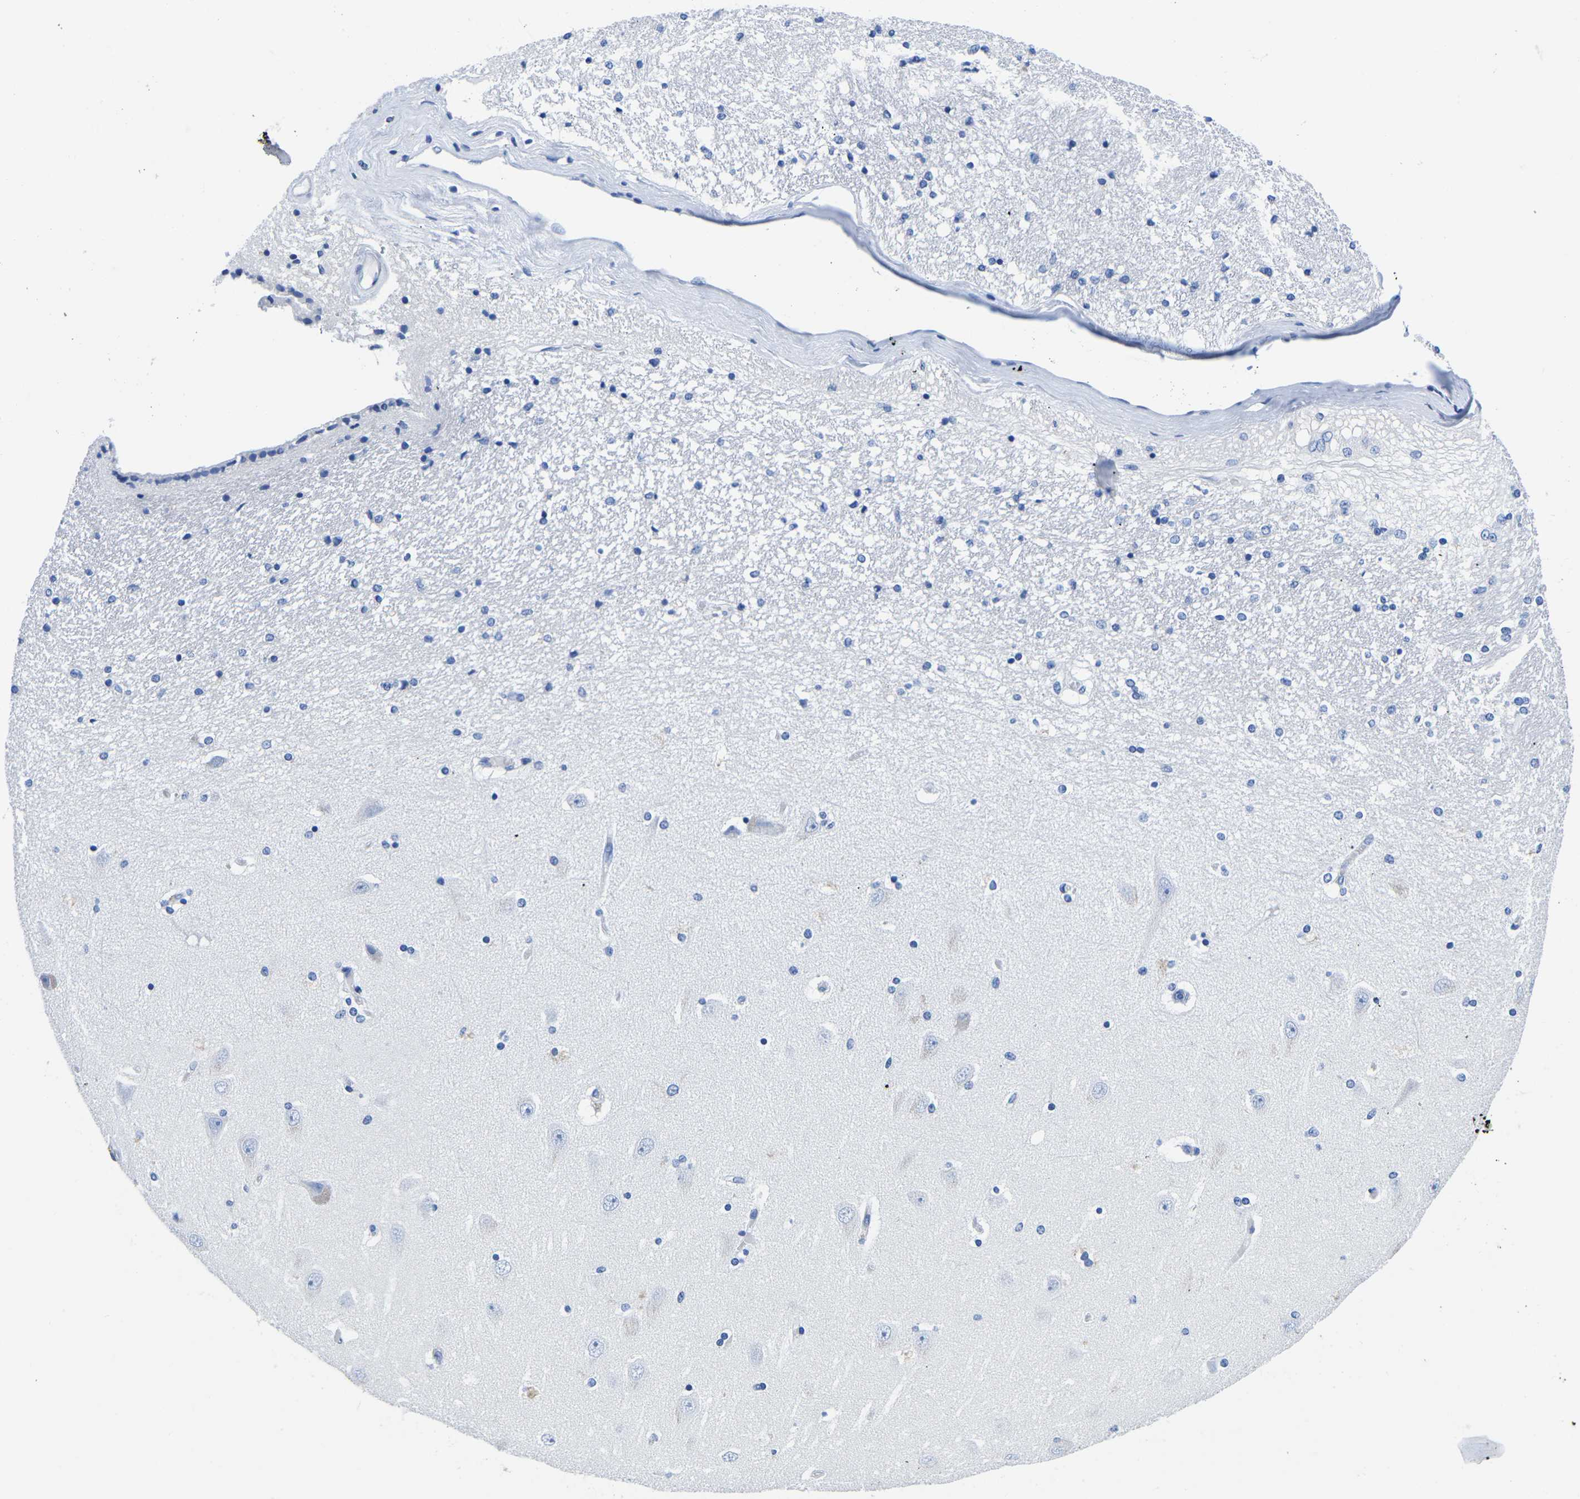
{"staining": {"intensity": "negative", "quantity": "none", "location": "none"}, "tissue": "hippocampus", "cell_type": "Glial cells", "image_type": "normal", "snomed": [{"axis": "morphology", "description": "Normal tissue, NOS"}, {"axis": "topography", "description": "Hippocampus"}], "caption": "Immunohistochemistry (IHC) histopathology image of unremarkable hippocampus: human hippocampus stained with DAB (3,3'-diaminobenzidine) displays no significant protein expression in glial cells.", "gene": "CYP1A2", "patient": {"sex": "female", "age": 54}}